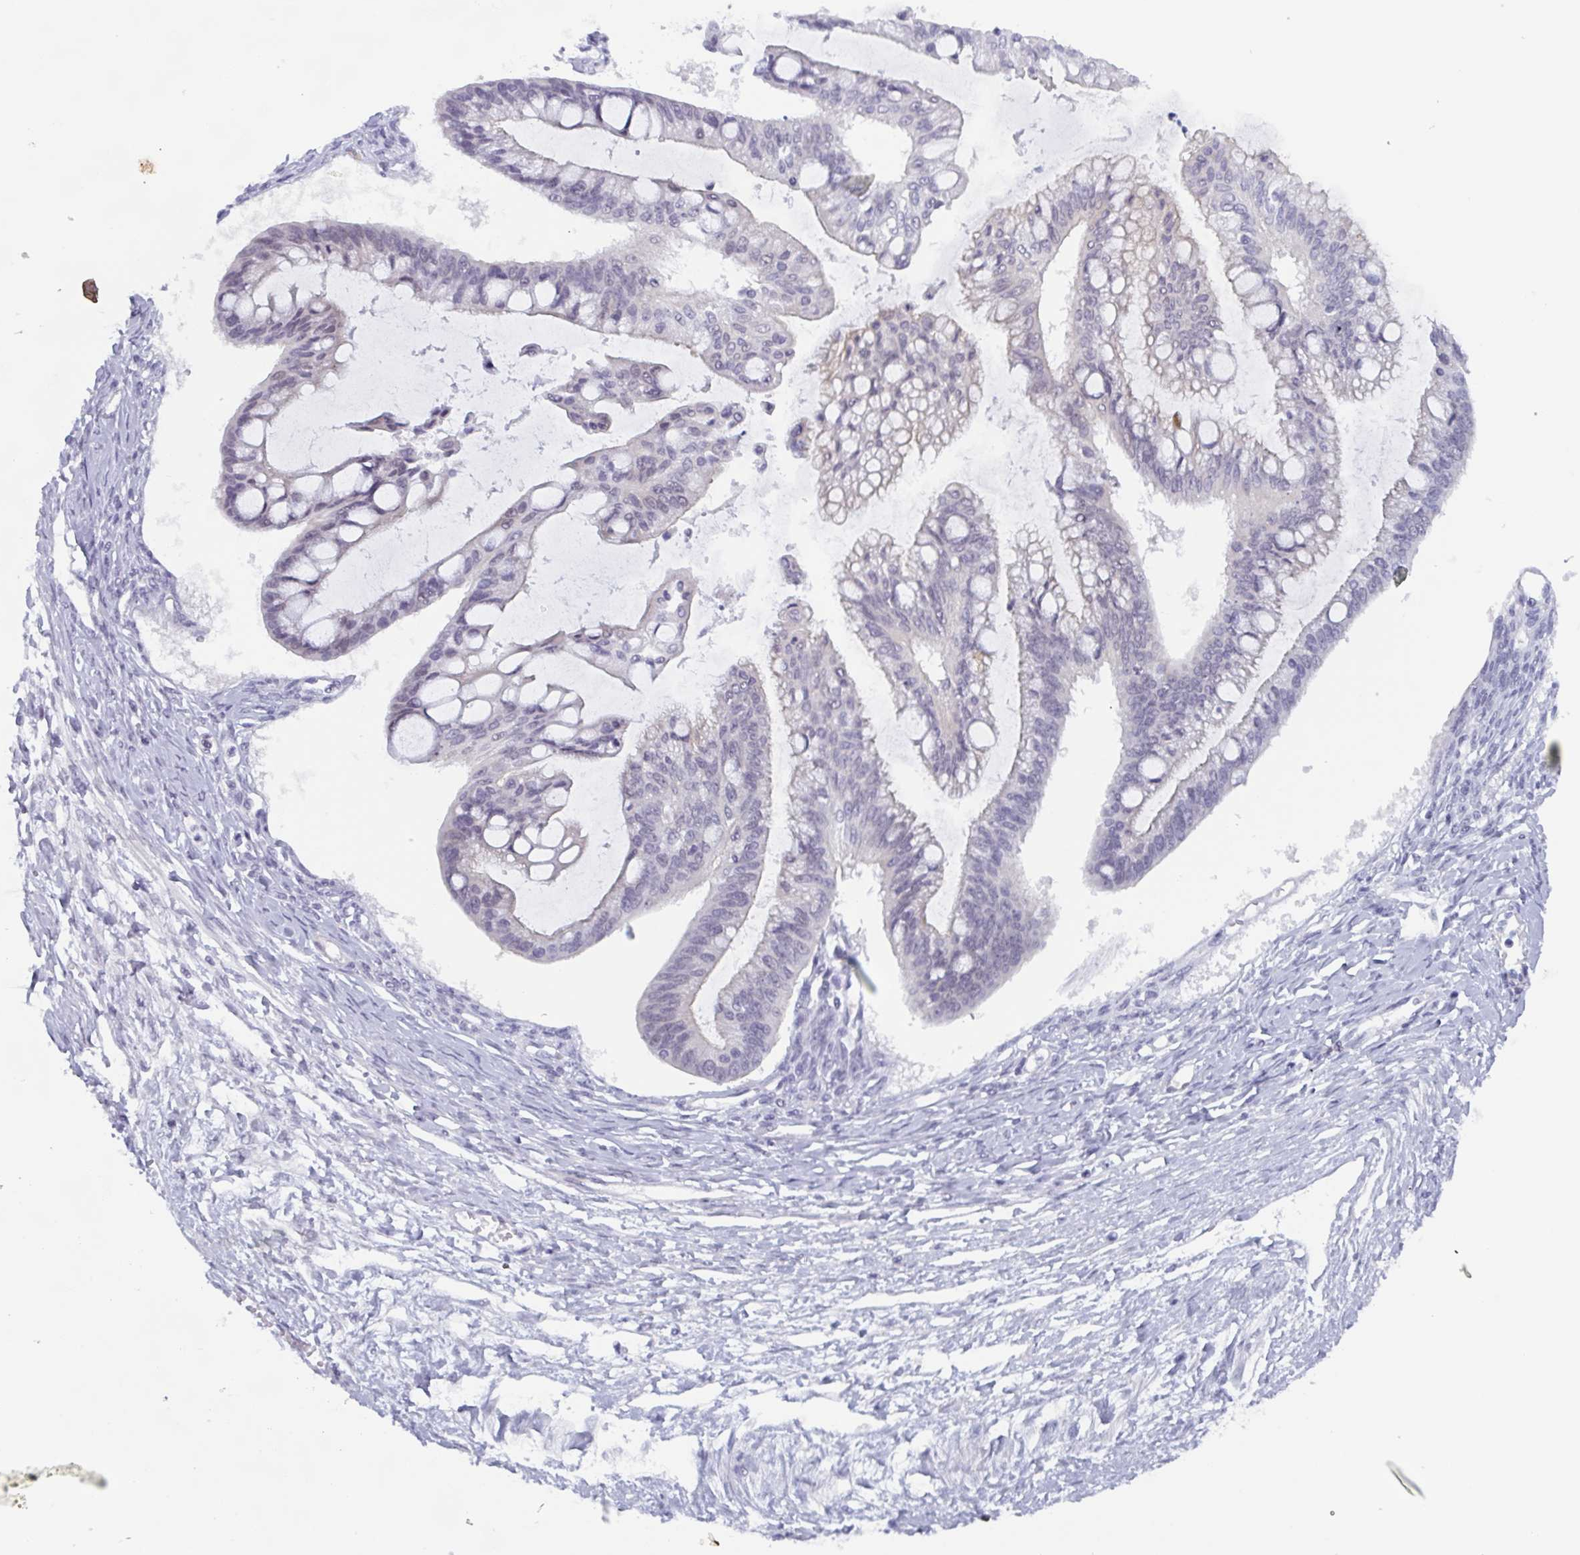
{"staining": {"intensity": "negative", "quantity": "none", "location": "none"}, "tissue": "ovarian cancer", "cell_type": "Tumor cells", "image_type": "cancer", "snomed": [{"axis": "morphology", "description": "Cystadenocarcinoma, mucinous, NOS"}, {"axis": "topography", "description": "Ovary"}], "caption": "The micrograph demonstrates no staining of tumor cells in ovarian cancer.", "gene": "ZFP64", "patient": {"sex": "female", "age": 73}}